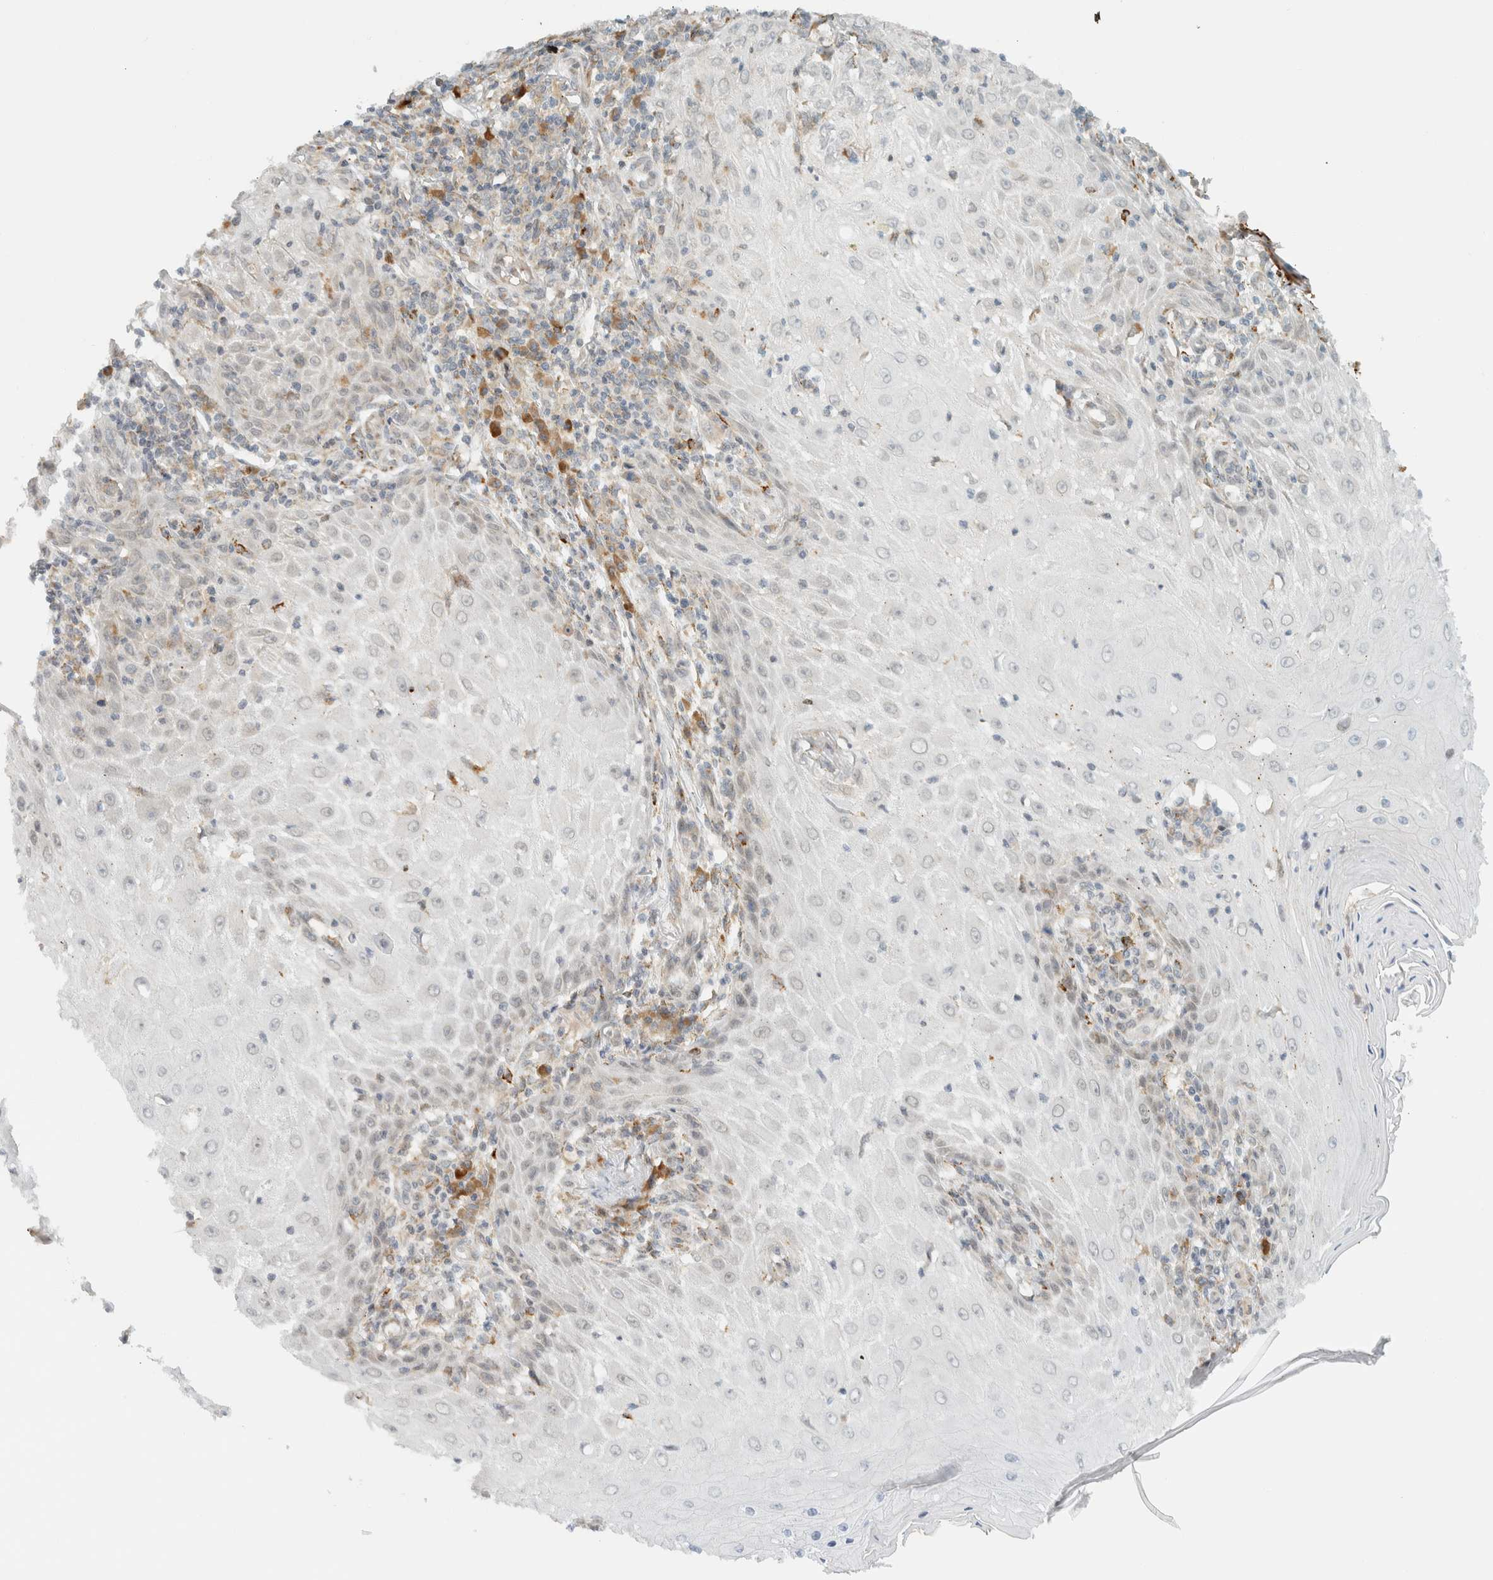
{"staining": {"intensity": "negative", "quantity": "none", "location": "none"}, "tissue": "skin cancer", "cell_type": "Tumor cells", "image_type": "cancer", "snomed": [{"axis": "morphology", "description": "Squamous cell carcinoma, NOS"}, {"axis": "topography", "description": "Skin"}], "caption": "Squamous cell carcinoma (skin) was stained to show a protein in brown. There is no significant expression in tumor cells.", "gene": "ITPRID1", "patient": {"sex": "female", "age": 73}}